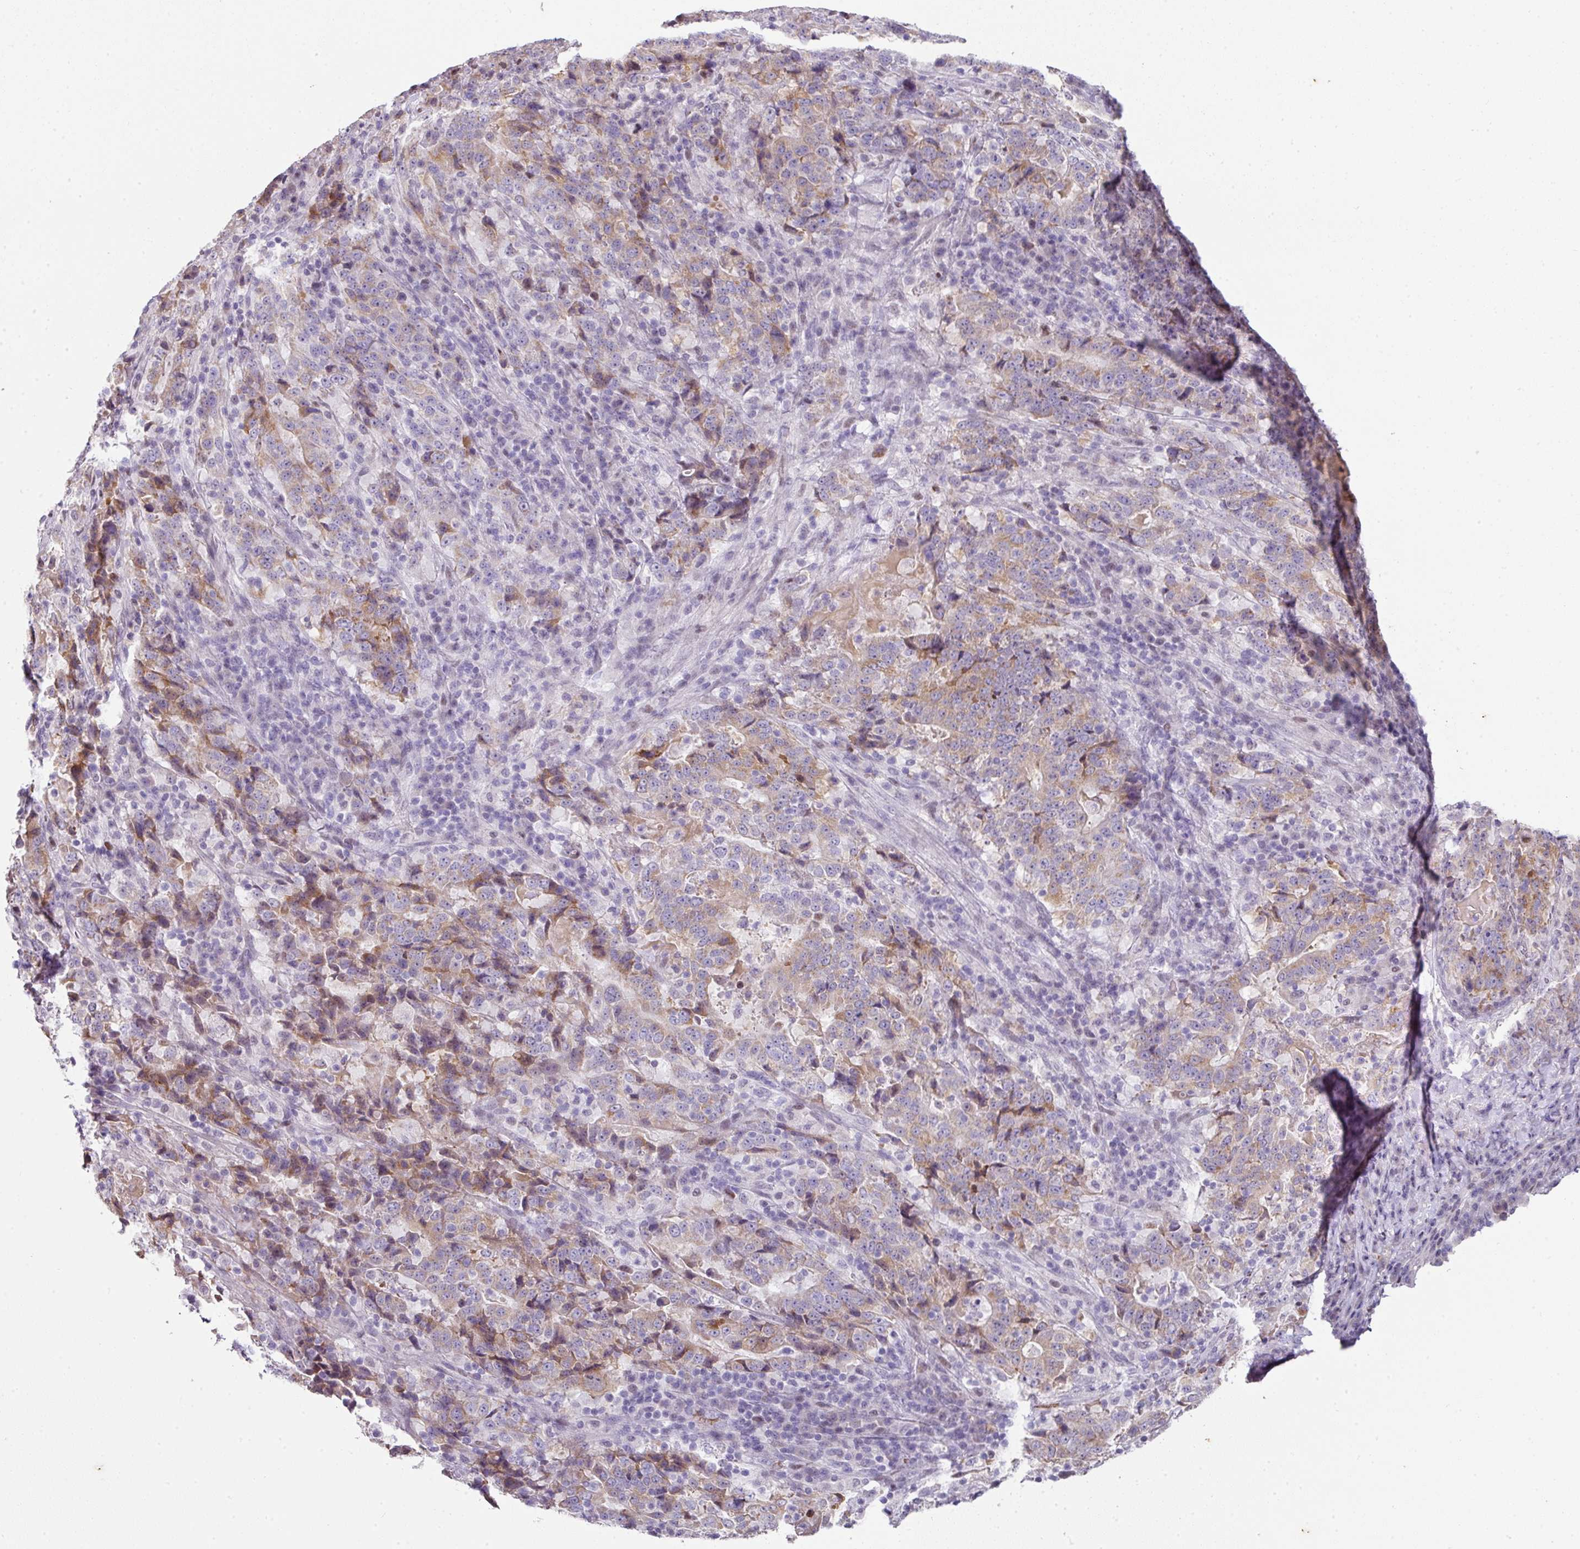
{"staining": {"intensity": "moderate", "quantity": "25%-75%", "location": "cytoplasmic/membranous"}, "tissue": "stomach cancer", "cell_type": "Tumor cells", "image_type": "cancer", "snomed": [{"axis": "morphology", "description": "Normal tissue, NOS"}, {"axis": "morphology", "description": "Adenocarcinoma, NOS"}, {"axis": "topography", "description": "Stomach, upper"}, {"axis": "topography", "description": "Stomach"}], "caption": "IHC (DAB (3,3'-diaminobenzidine)) staining of stomach cancer reveals moderate cytoplasmic/membranous protein positivity in about 25%-75% of tumor cells.", "gene": "ANKRD18A", "patient": {"sex": "male", "age": 59}}